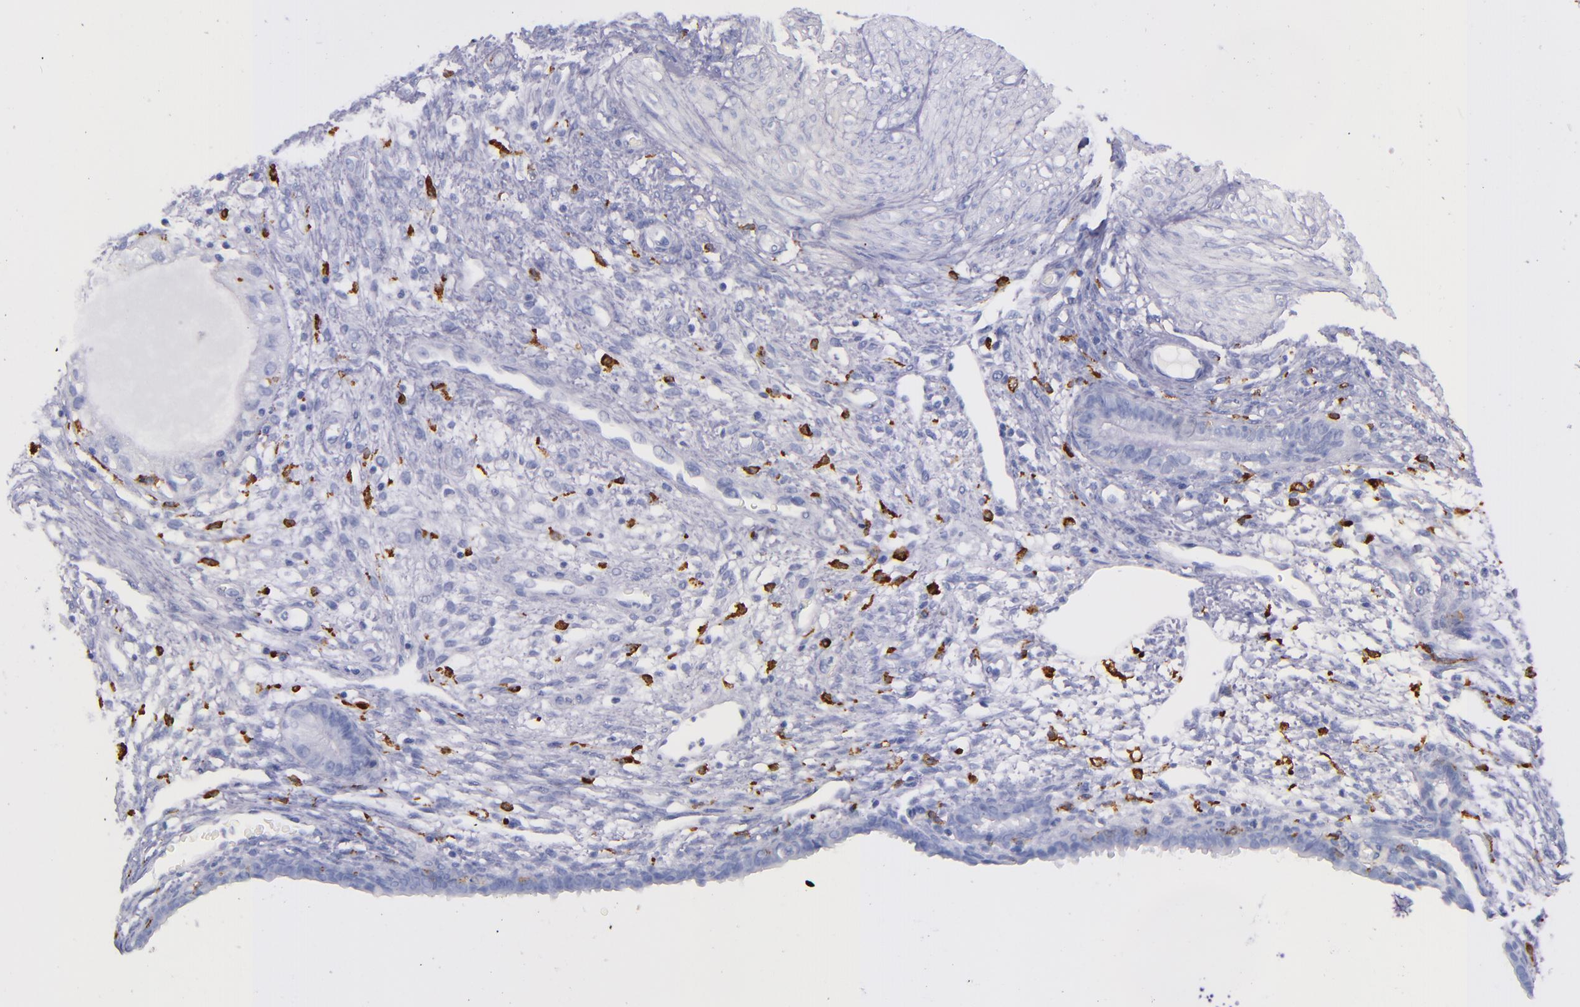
{"staining": {"intensity": "negative", "quantity": "none", "location": "none"}, "tissue": "endometrium", "cell_type": "Cells in endometrial stroma", "image_type": "normal", "snomed": [{"axis": "morphology", "description": "Normal tissue, NOS"}, {"axis": "topography", "description": "Endometrium"}], "caption": "Protein analysis of benign endometrium shows no significant expression in cells in endometrial stroma.", "gene": "CD163", "patient": {"sex": "female", "age": 72}}